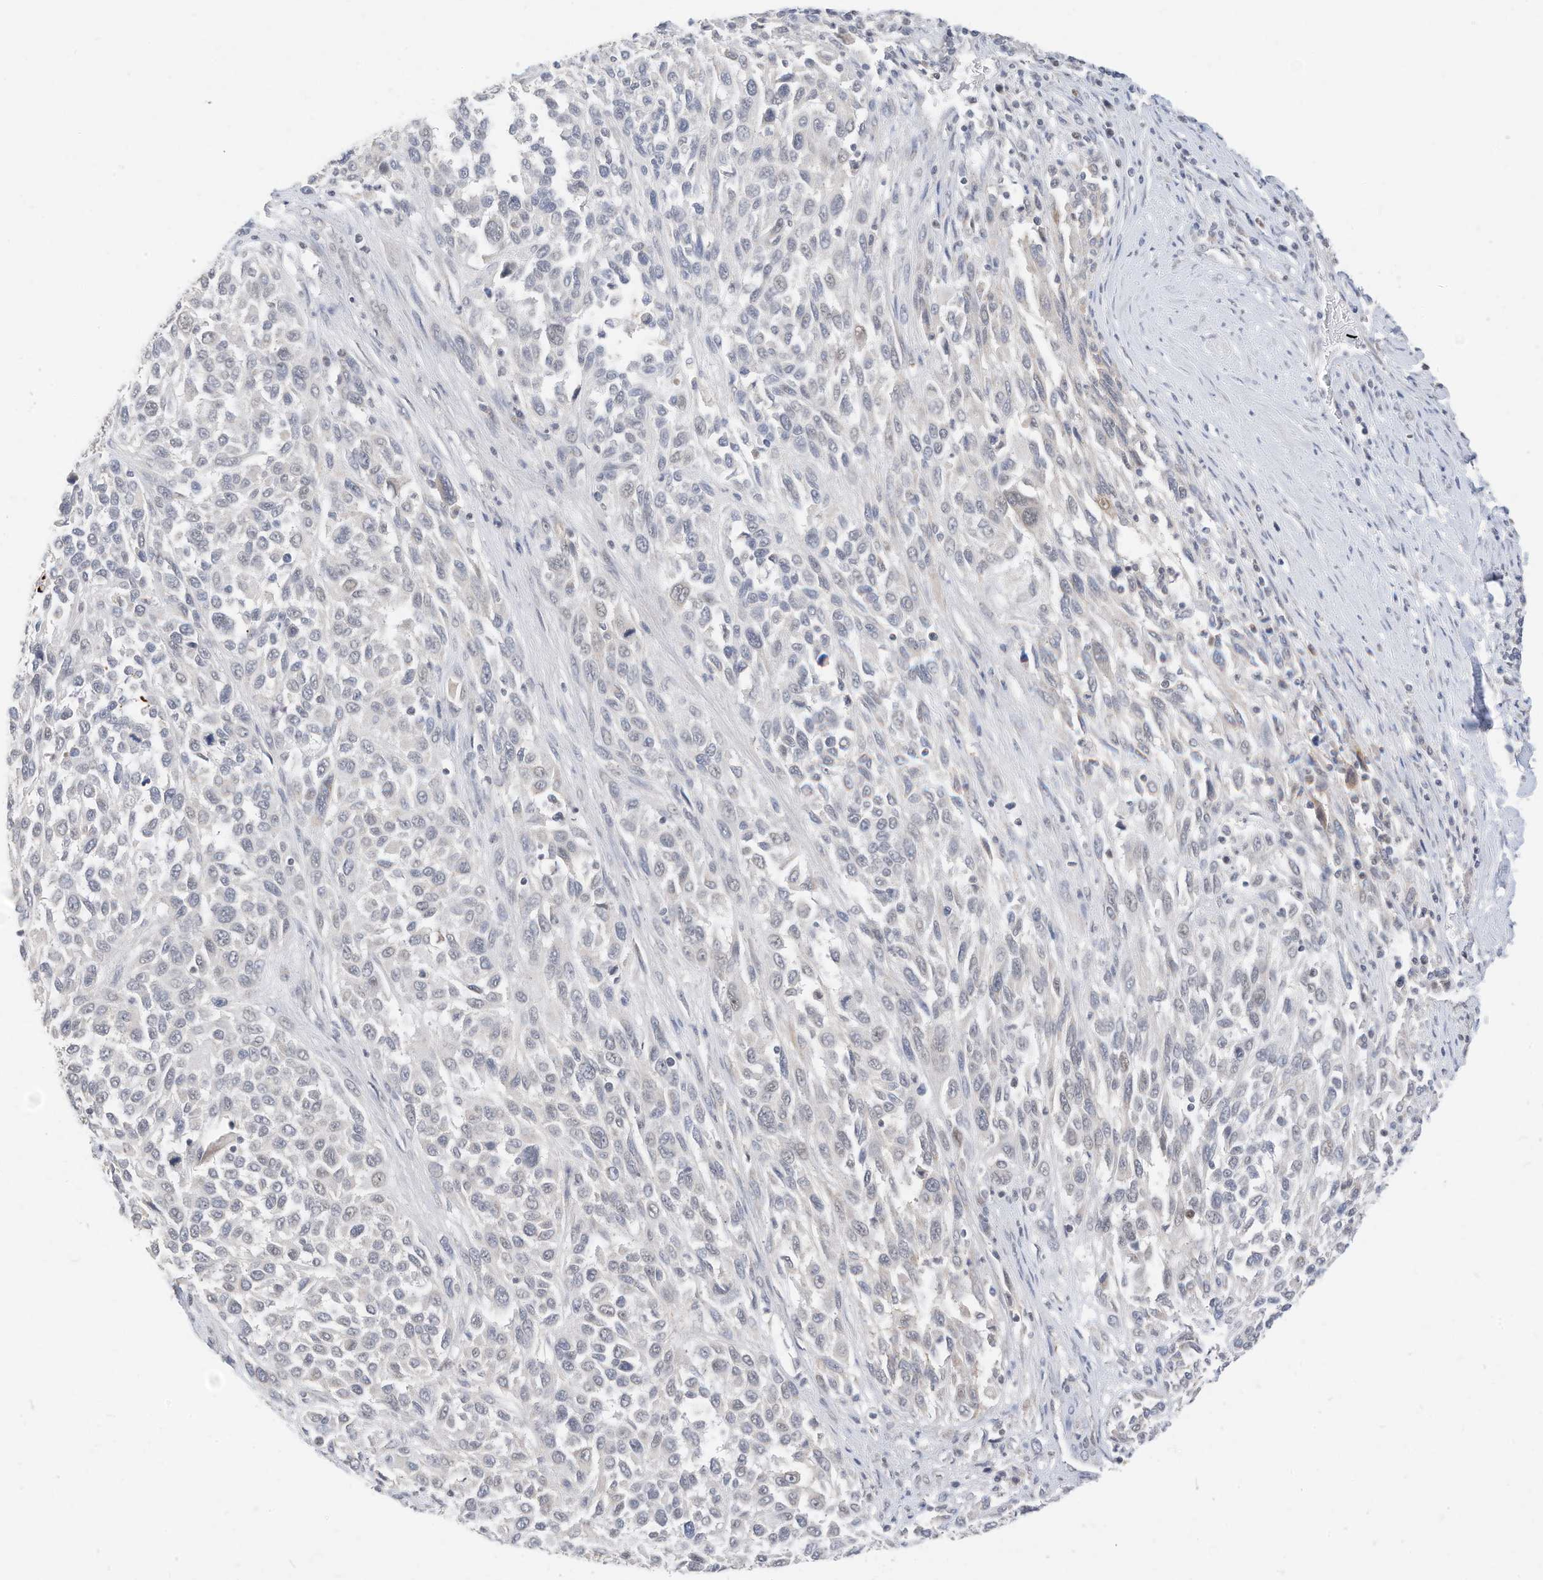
{"staining": {"intensity": "weak", "quantity": "<25%", "location": "nuclear"}, "tissue": "melanoma", "cell_type": "Tumor cells", "image_type": "cancer", "snomed": [{"axis": "morphology", "description": "Malignant melanoma, Metastatic site"}, {"axis": "topography", "description": "Lymph node"}], "caption": "High magnification brightfield microscopy of melanoma stained with DAB (3,3'-diaminobenzidine) (brown) and counterstained with hematoxylin (blue): tumor cells show no significant staining.", "gene": "OGT", "patient": {"sex": "male", "age": 61}}